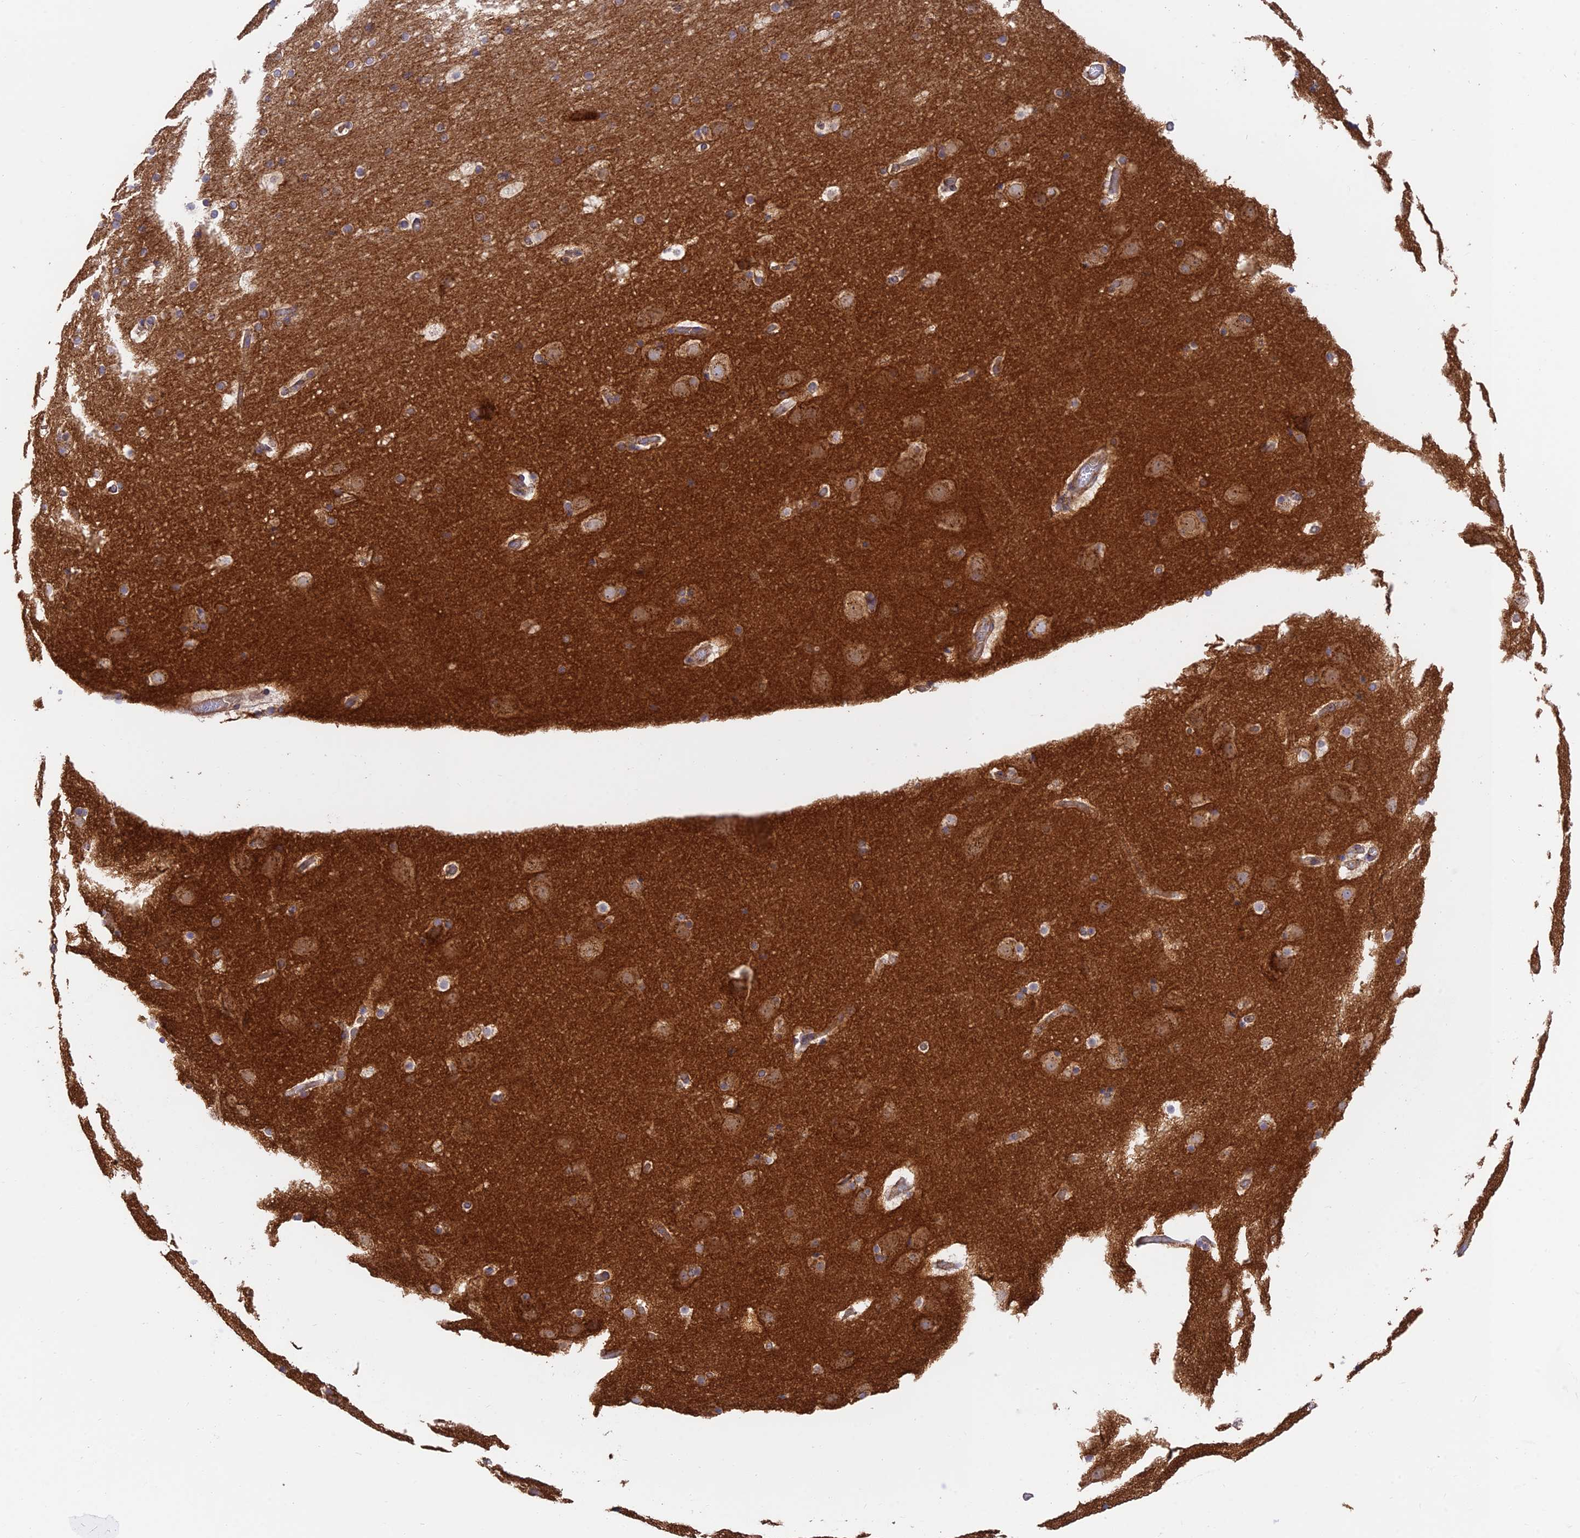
{"staining": {"intensity": "negative", "quantity": "none", "location": "none"}, "tissue": "cerebral cortex", "cell_type": "Endothelial cells", "image_type": "normal", "snomed": [{"axis": "morphology", "description": "Normal tissue, NOS"}, {"axis": "topography", "description": "Cerebral cortex"}], "caption": "The immunohistochemistry photomicrograph has no significant positivity in endothelial cells of cerebral cortex. (Stains: DAB (3,3'-diaminobenzidine) immunohistochemistry with hematoxylin counter stain, Microscopy: brightfield microscopy at high magnification).", "gene": "GOLGA3", "patient": {"sex": "male", "age": 57}}